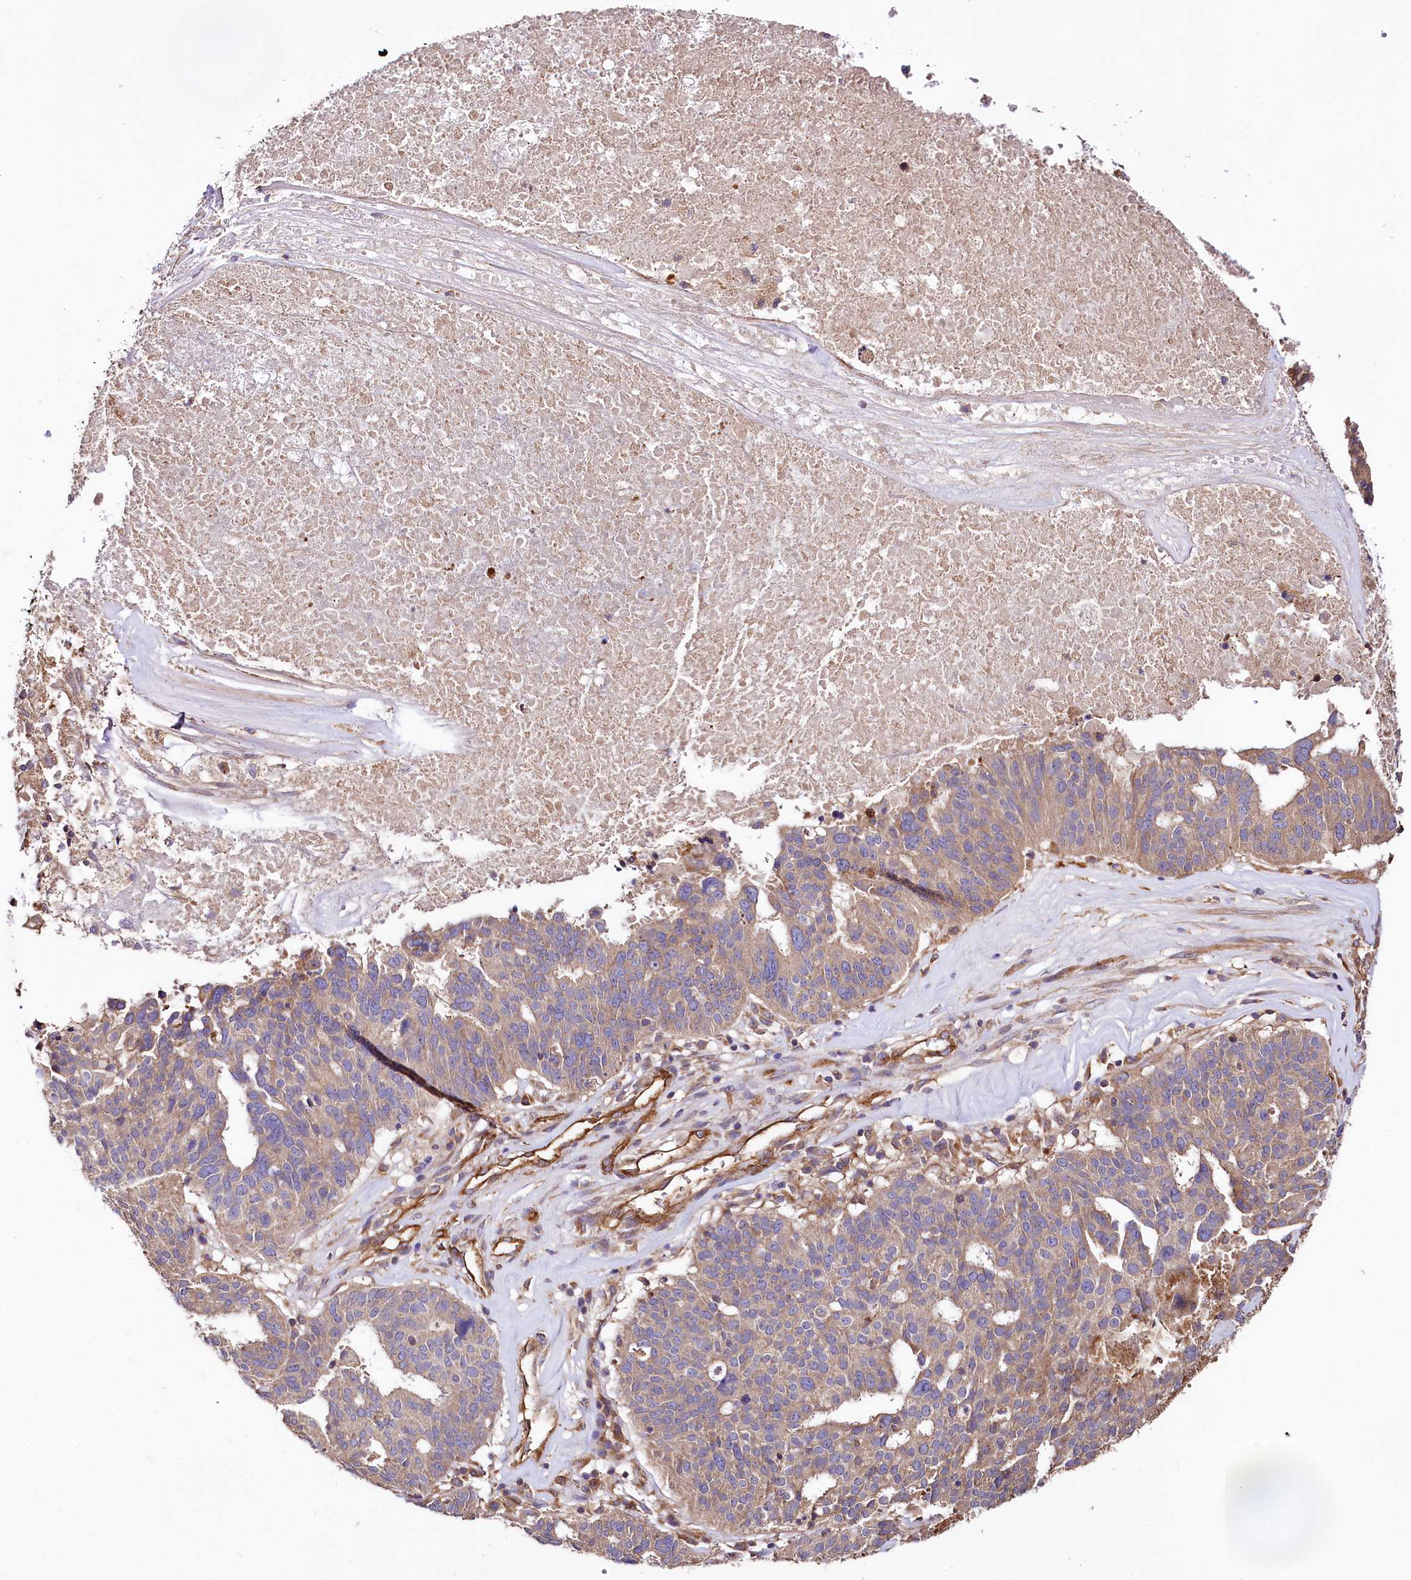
{"staining": {"intensity": "moderate", "quantity": "<25%", "location": "cytoplasmic/membranous"}, "tissue": "ovarian cancer", "cell_type": "Tumor cells", "image_type": "cancer", "snomed": [{"axis": "morphology", "description": "Cystadenocarcinoma, serous, NOS"}, {"axis": "topography", "description": "Ovary"}], "caption": "A brown stain shows moderate cytoplasmic/membranous positivity of a protein in human ovarian serous cystadenocarcinoma tumor cells. The staining is performed using DAB (3,3'-diaminobenzidine) brown chromogen to label protein expression. The nuclei are counter-stained blue using hematoxylin.", "gene": "CEP295", "patient": {"sex": "female", "age": 59}}